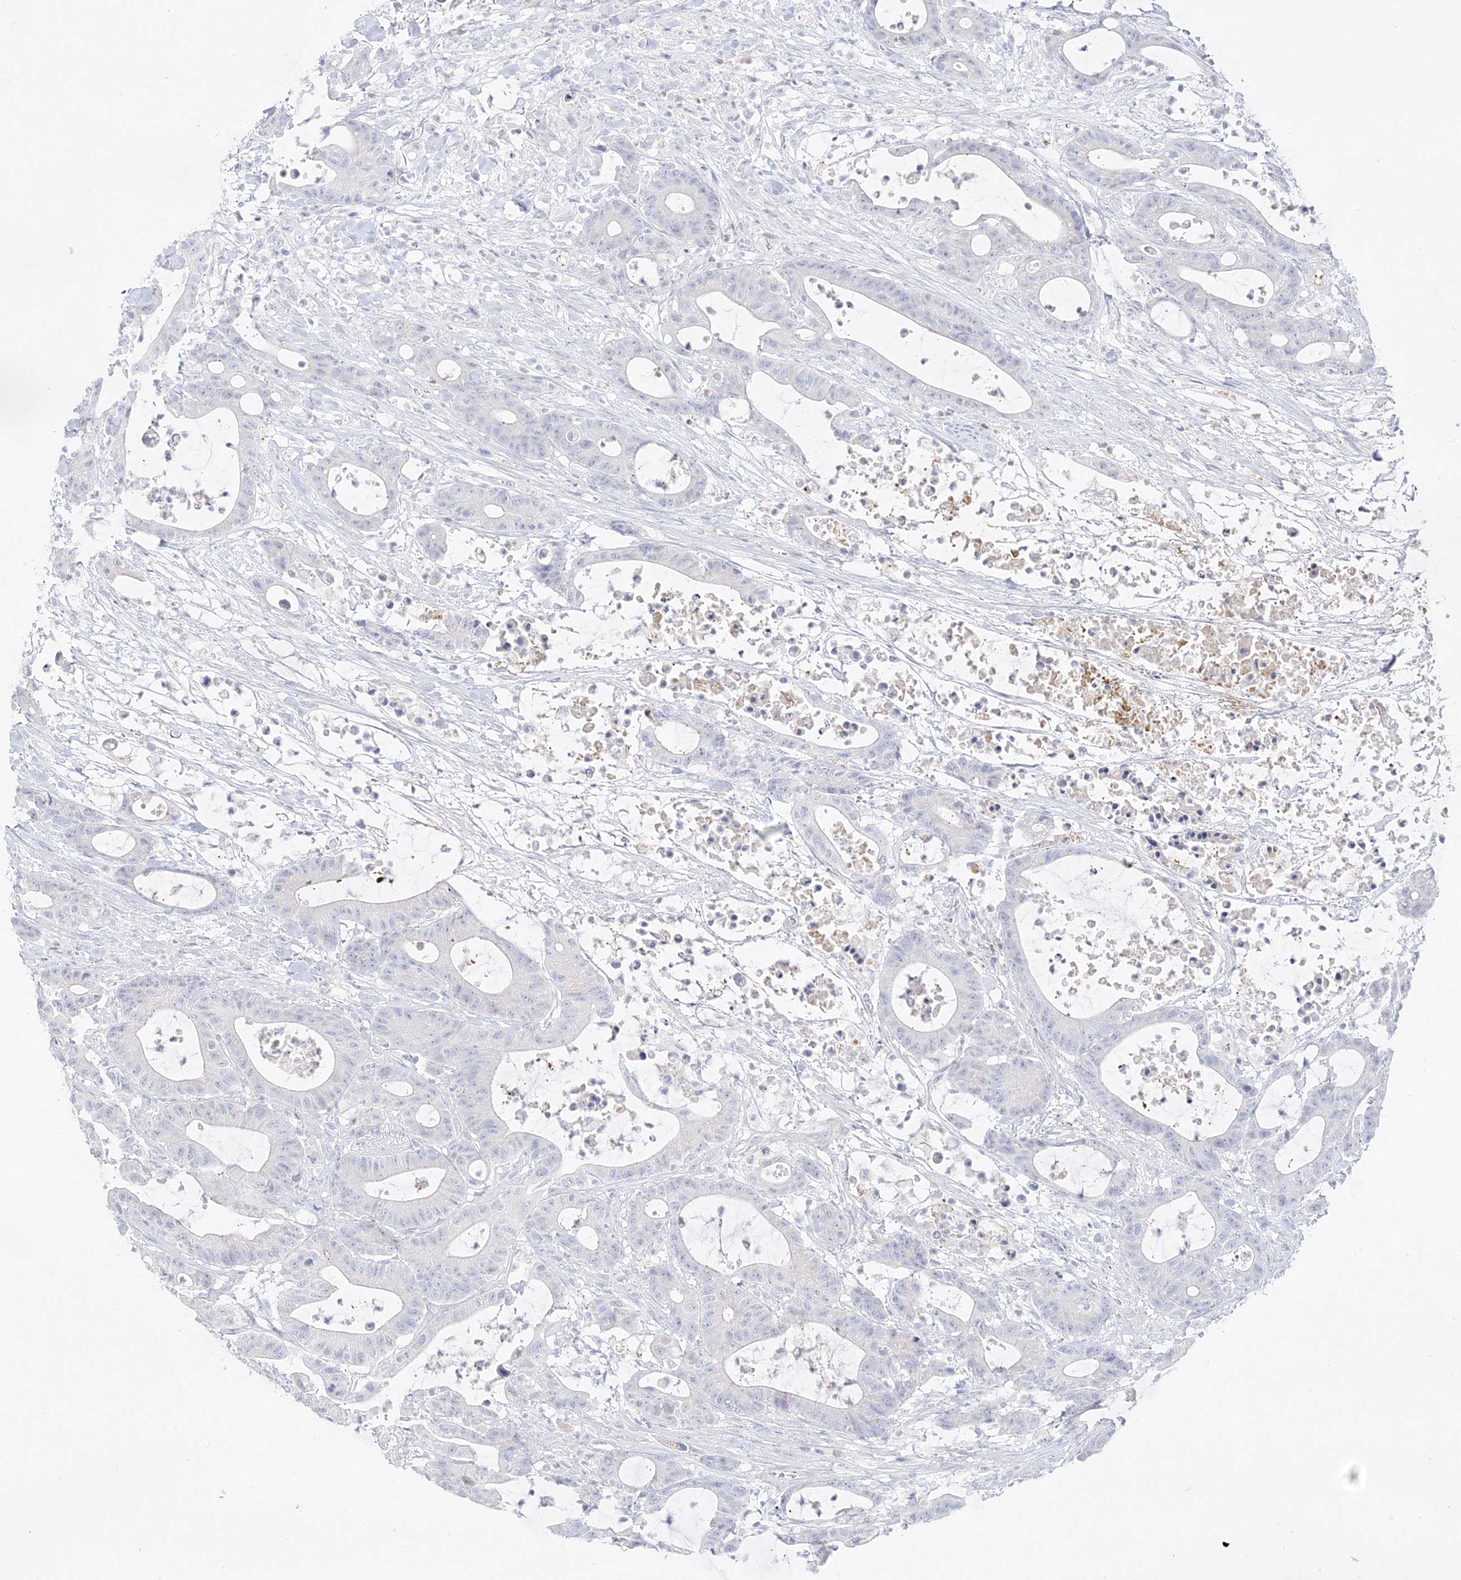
{"staining": {"intensity": "negative", "quantity": "none", "location": "none"}, "tissue": "colorectal cancer", "cell_type": "Tumor cells", "image_type": "cancer", "snomed": [{"axis": "morphology", "description": "Adenocarcinoma, NOS"}, {"axis": "topography", "description": "Colon"}], "caption": "Tumor cells show no significant protein expression in colorectal cancer.", "gene": "TRANK1", "patient": {"sex": "female", "age": 84}}